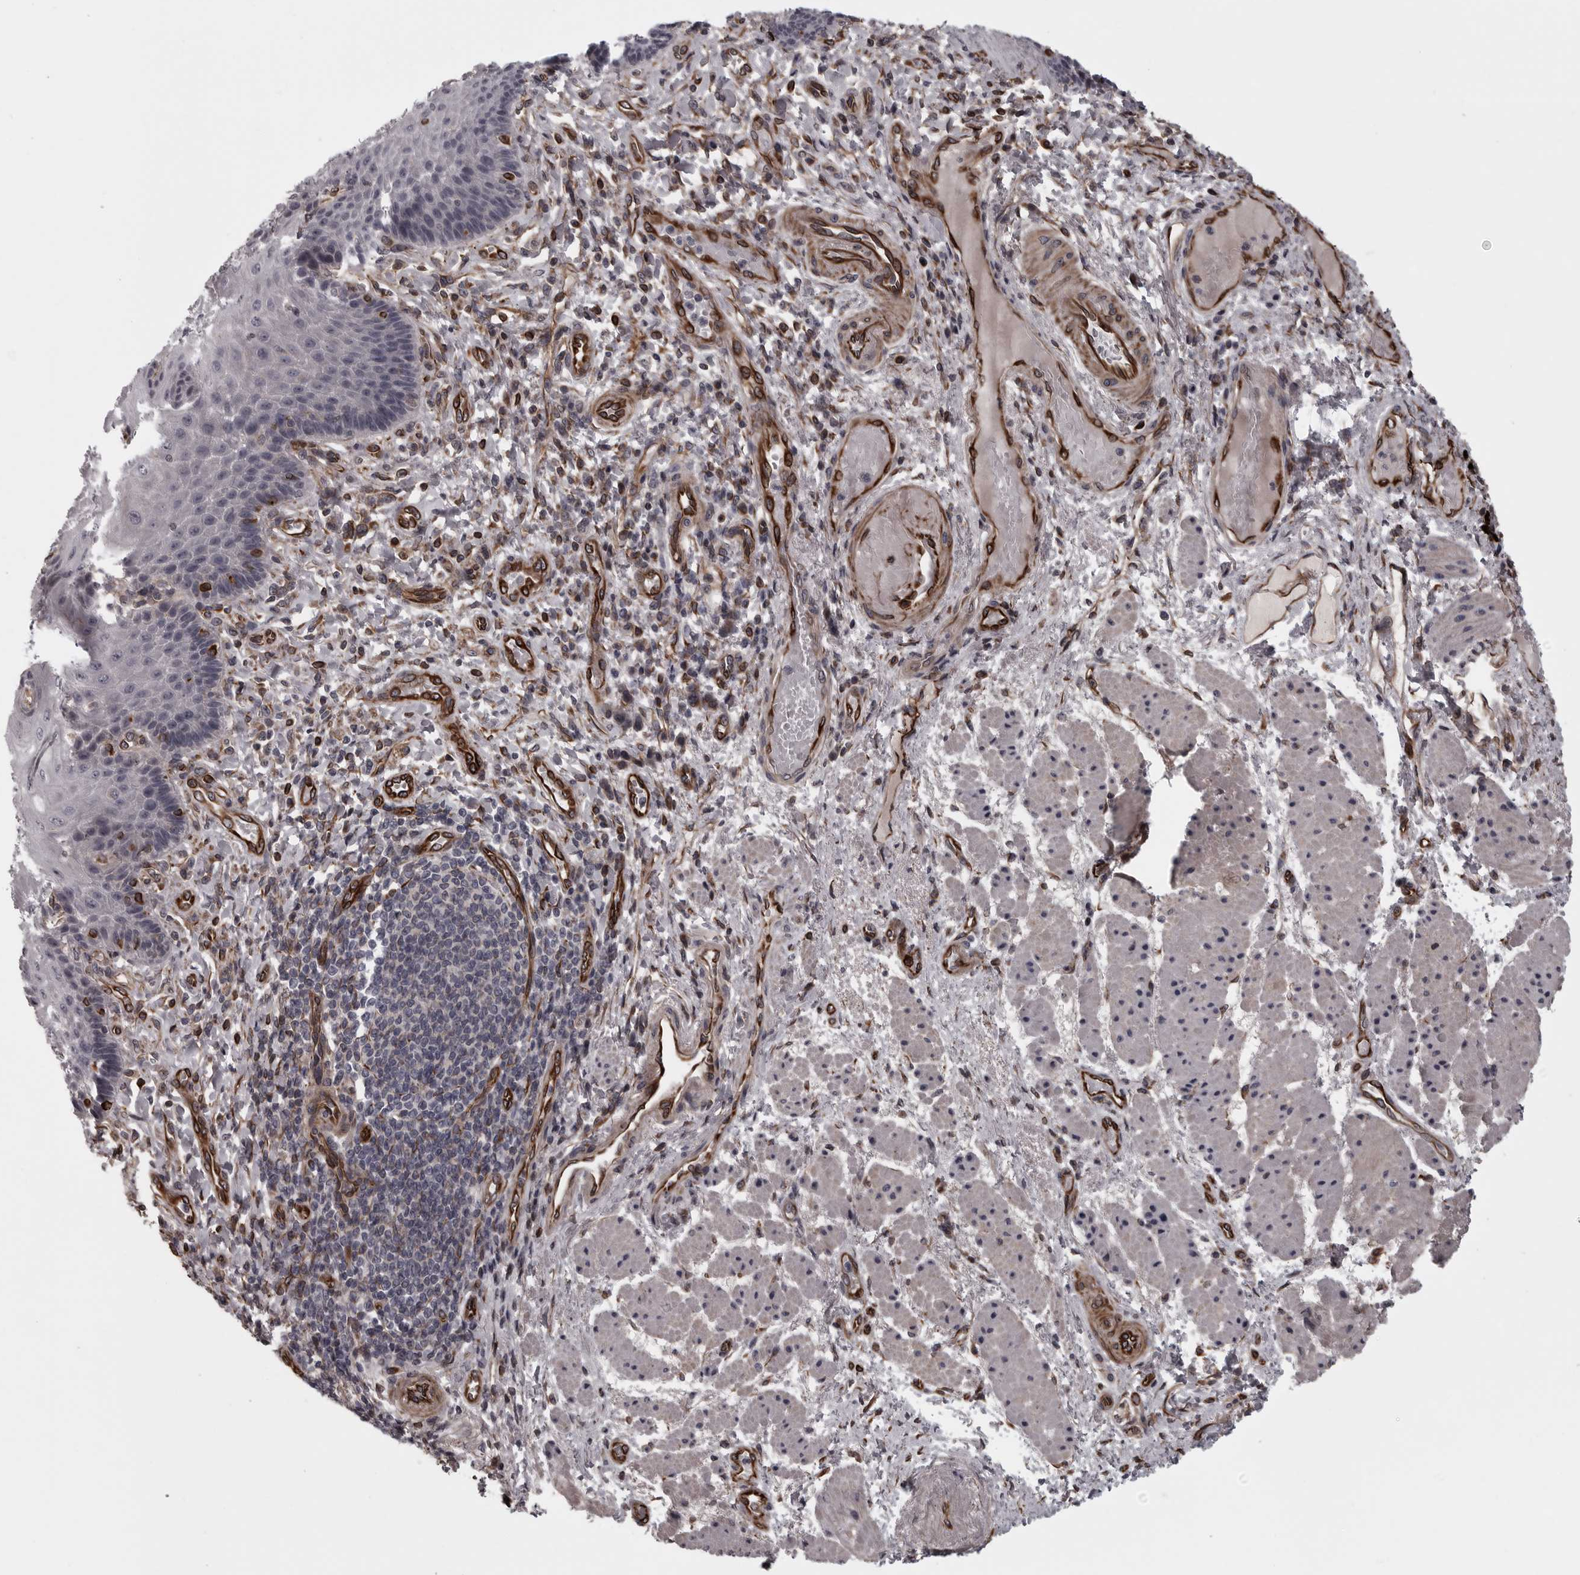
{"staining": {"intensity": "negative", "quantity": "none", "location": "none"}, "tissue": "esophagus", "cell_type": "Squamous epithelial cells", "image_type": "normal", "snomed": [{"axis": "morphology", "description": "Normal tissue, NOS"}, {"axis": "topography", "description": "Esophagus"}], "caption": "This is an immunohistochemistry (IHC) image of benign human esophagus. There is no positivity in squamous epithelial cells.", "gene": "FAAP100", "patient": {"sex": "male", "age": 54}}